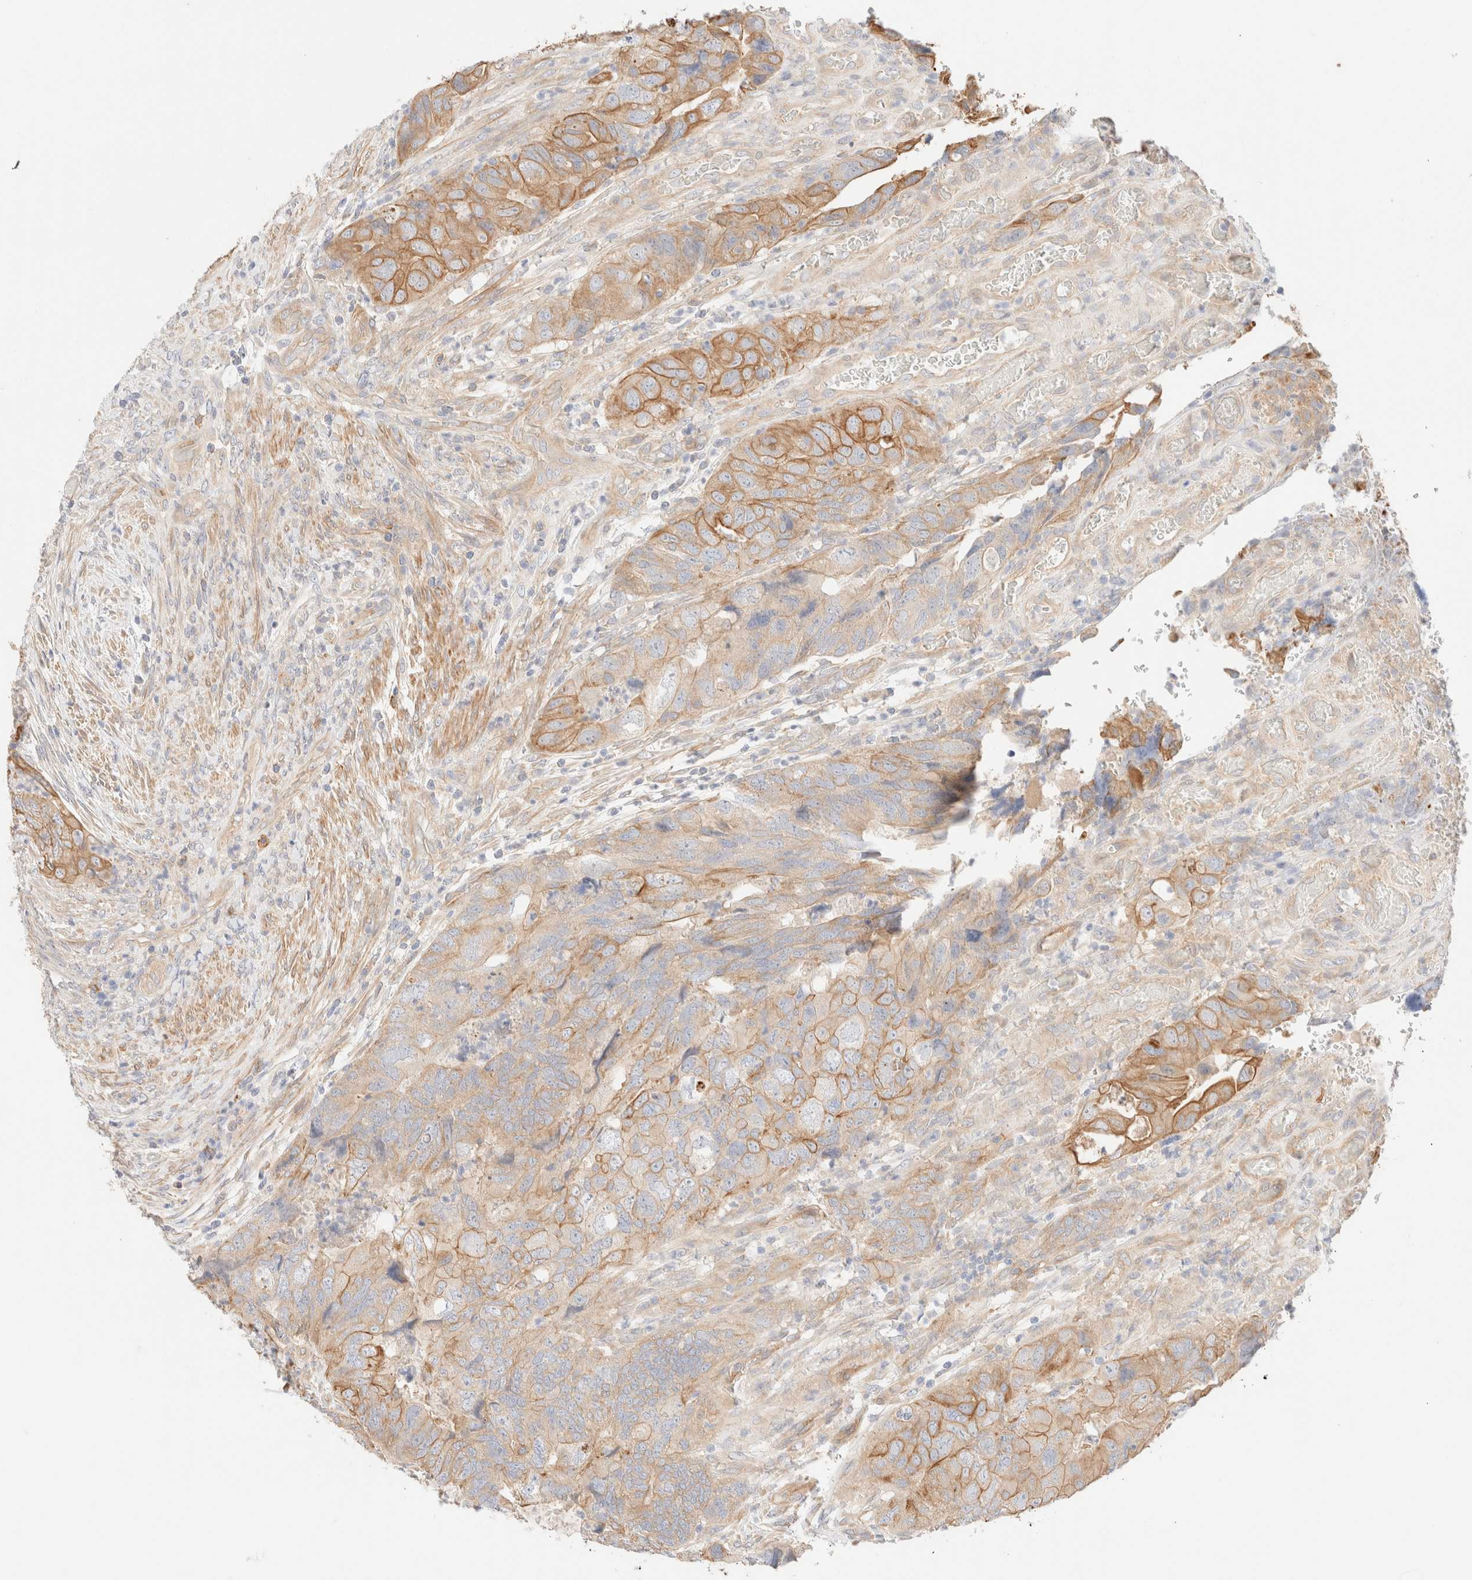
{"staining": {"intensity": "moderate", "quantity": ">75%", "location": "cytoplasmic/membranous"}, "tissue": "colorectal cancer", "cell_type": "Tumor cells", "image_type": "cancer", "snomed": [{"axis": "morphology", "description": "Adenocarcinoma, NOS"}, {"axis": "topography", "description": "Rectum"}], "caption": "Tumor cells exhibit medium levels of moderate cytoplasmic/membranous staining in approximately >75% of cells in colorectal adenocarcinoma.", "gene": "NIBAN2", "patient": {"sex": "male", "age": 63}}